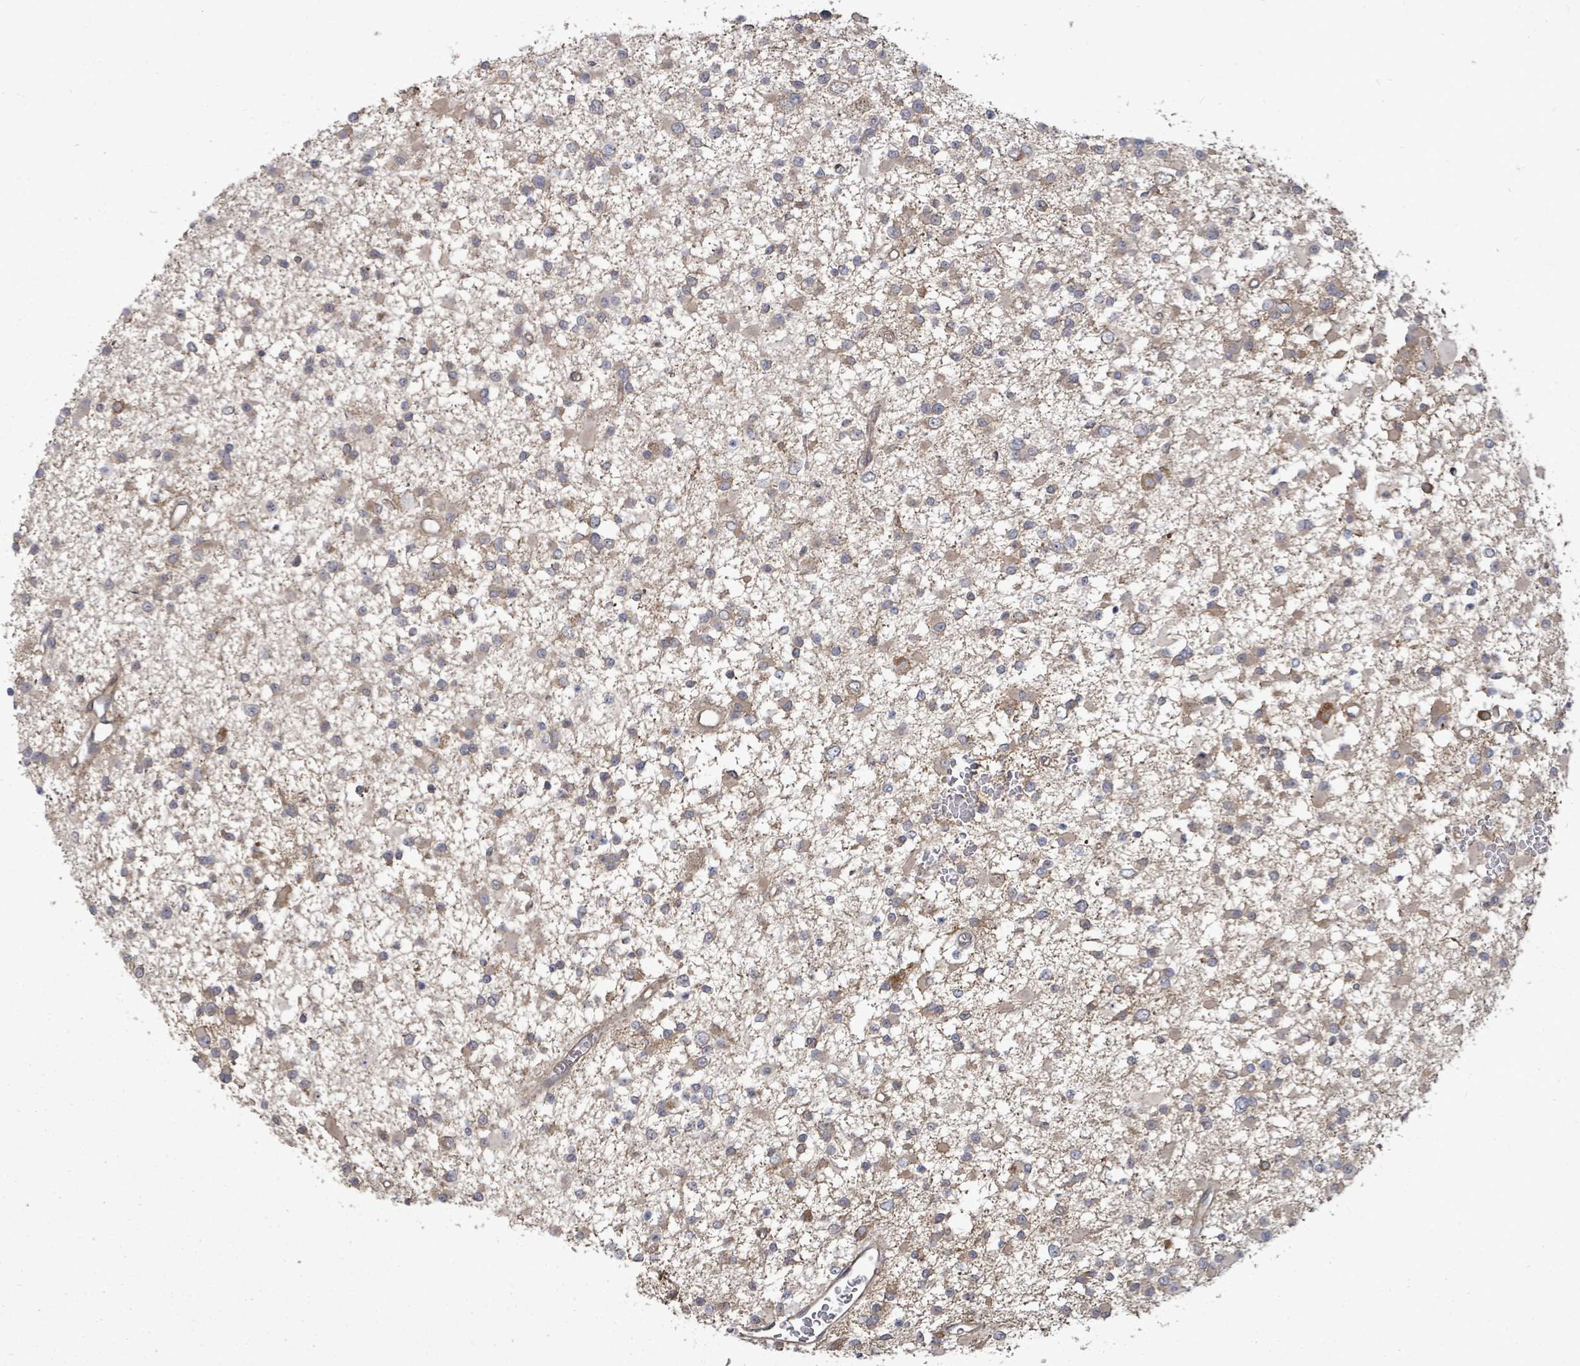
{"staining": {"intensity": "weak", "quantity": "25%-75%", "location": "cytoplasmic/membranous"}, "tissue": "glioma", "cell_type": "Tumor cells", "image_type": "cancer", "snomed": [{"axis": "morphology", "description": "Glioma, malignant, Low grade"}, {"axis": "topography", "description": "Brain"}], "caption": "Protein staining of glioma tissue demonstrates weak cytoplasmic/membranous positivity in about 25%-75% of tumor cells. Ihc stains the protein of interest in brown and the nuclei are stained blue.", "gene": "EIF3C", "patient": {"sex": "female", "age": 22}}